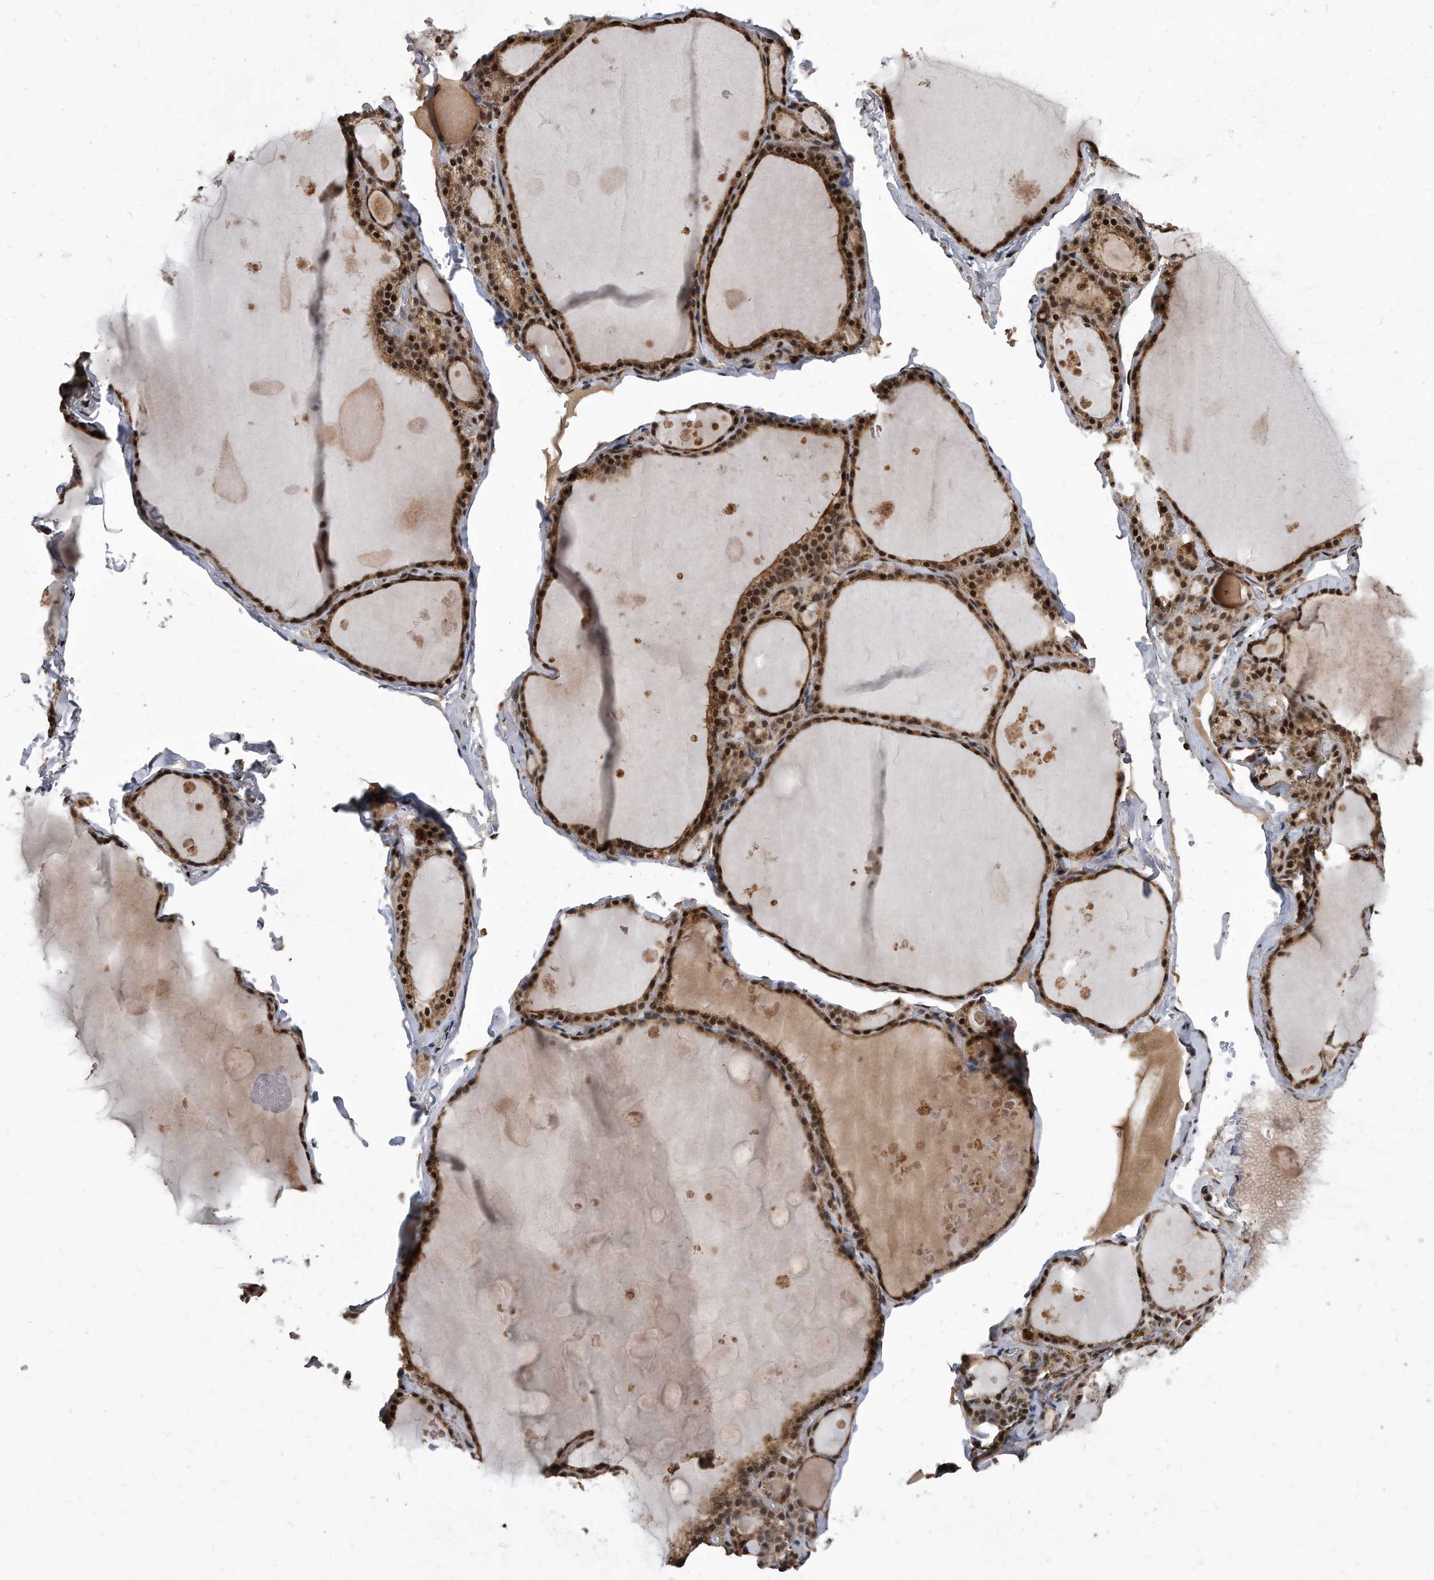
{"staining": {"intensity": "moderate", "quantity": ">75%", "location": "cytoplasmic/membranous,nuclear"}, "tissue": "thyroid gland", "cell_type": "Glandular cells", "image_type": "normal", "snomed": [{"axis": "morphology", "description": "Normal tissue, NOS"}, {"axis": "topography", "description": "Thyroid gland"}], "caption": "A photomicrograph of human thyroid gland stained for a protein displays moderate cytoplasmic/membranous,nuclear brown staining in glandular cells.", "gene": "DUSP22", "patient": {"sex": "male", "age": 56}}